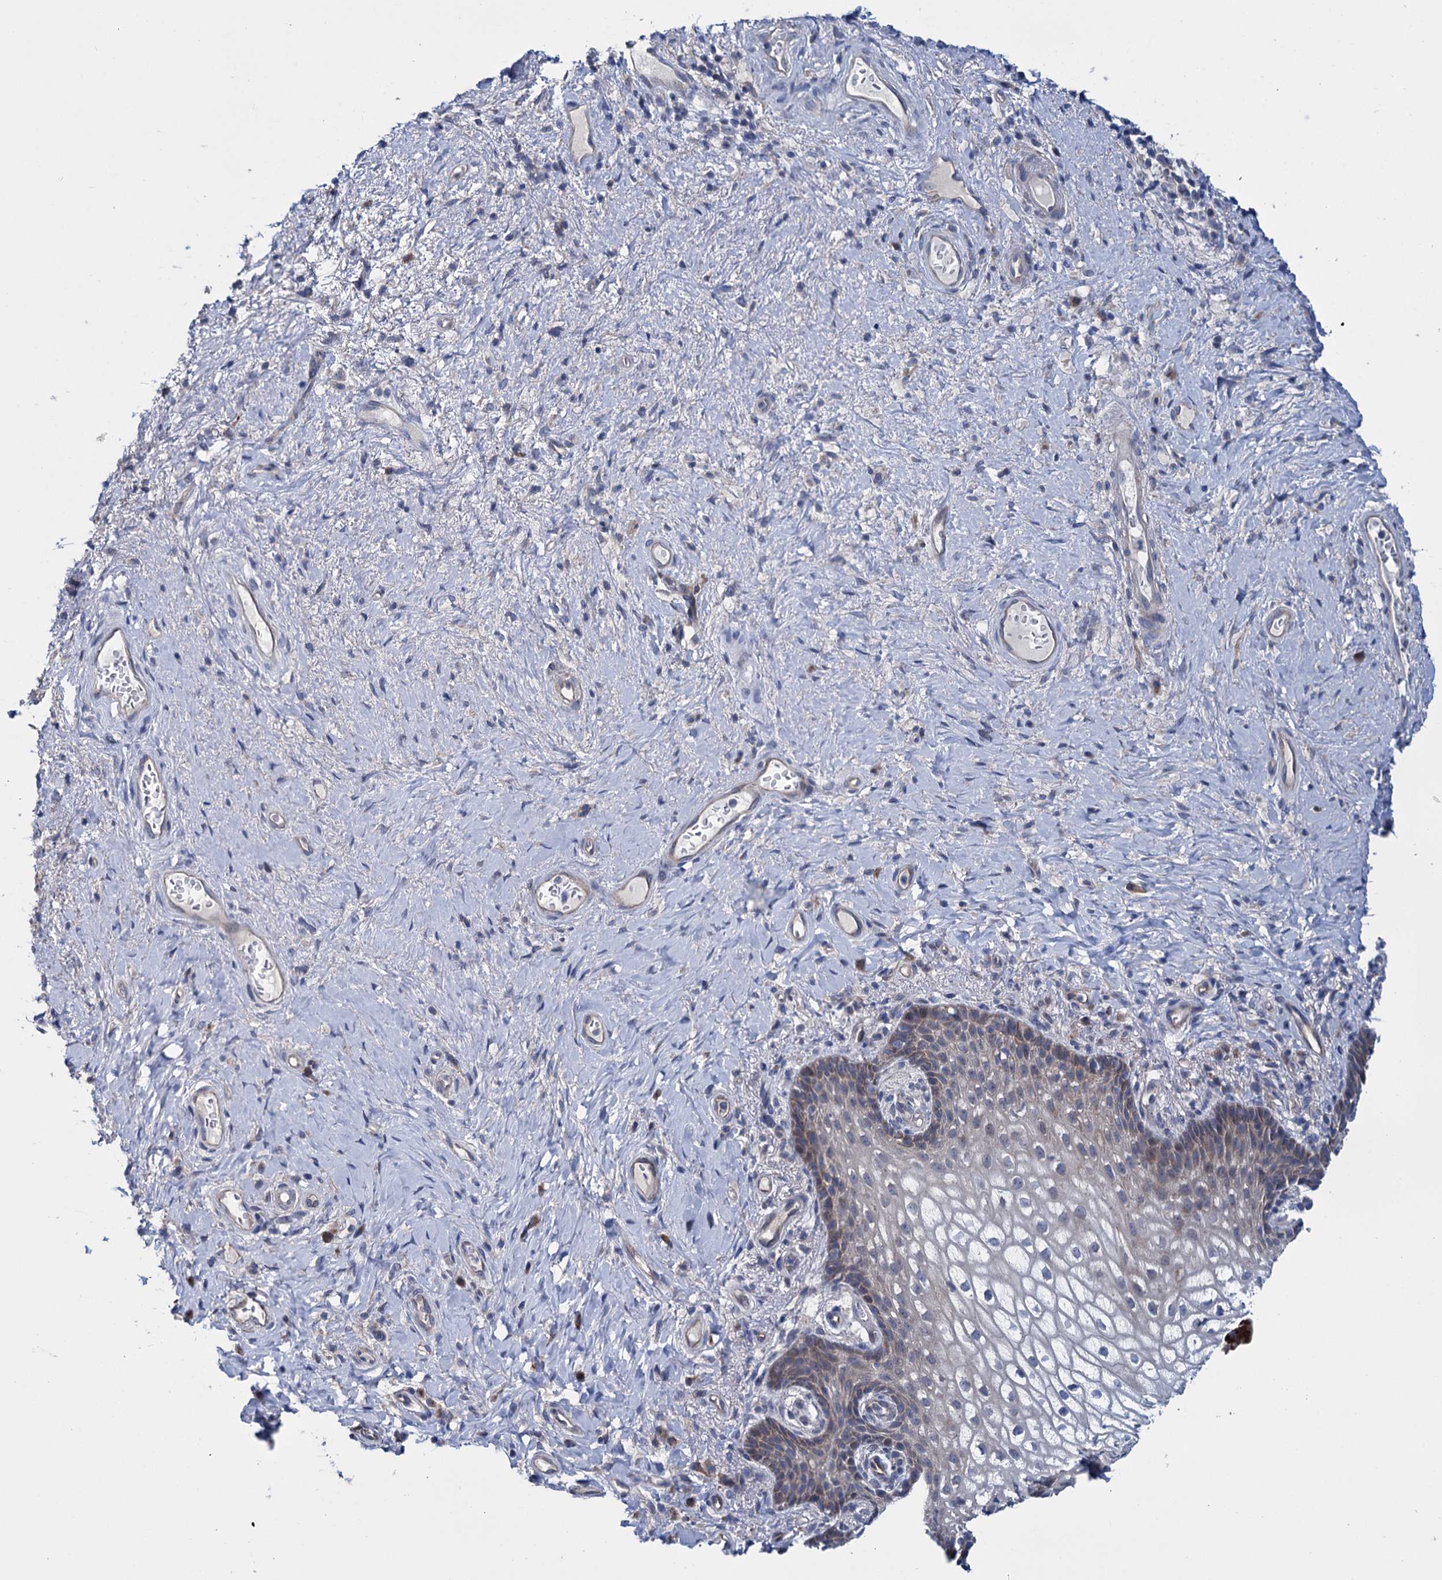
{"staining": {"intensity": "moderate", "quantity": "25%-75%", "location": "cytoplasmic/membranous"}, "tissue": "vagina", "cell_type": "Squamous epithelial cells", "image_type": "normal", "snomed": [{"axis": "morphology", "description": "Normal tissue, NOS"}, {"axis": "topography", "description": "Vagina"}], "caption": "Squamous epithelial cells demonstrate moderate cytoplasmic/membranous expression in about 25%-75% of cells in normal vagina. (IHC, brightfield microscopy, high magnification).", "gene": "EYA4", "patient": {"sex": "female", "age": 60}}